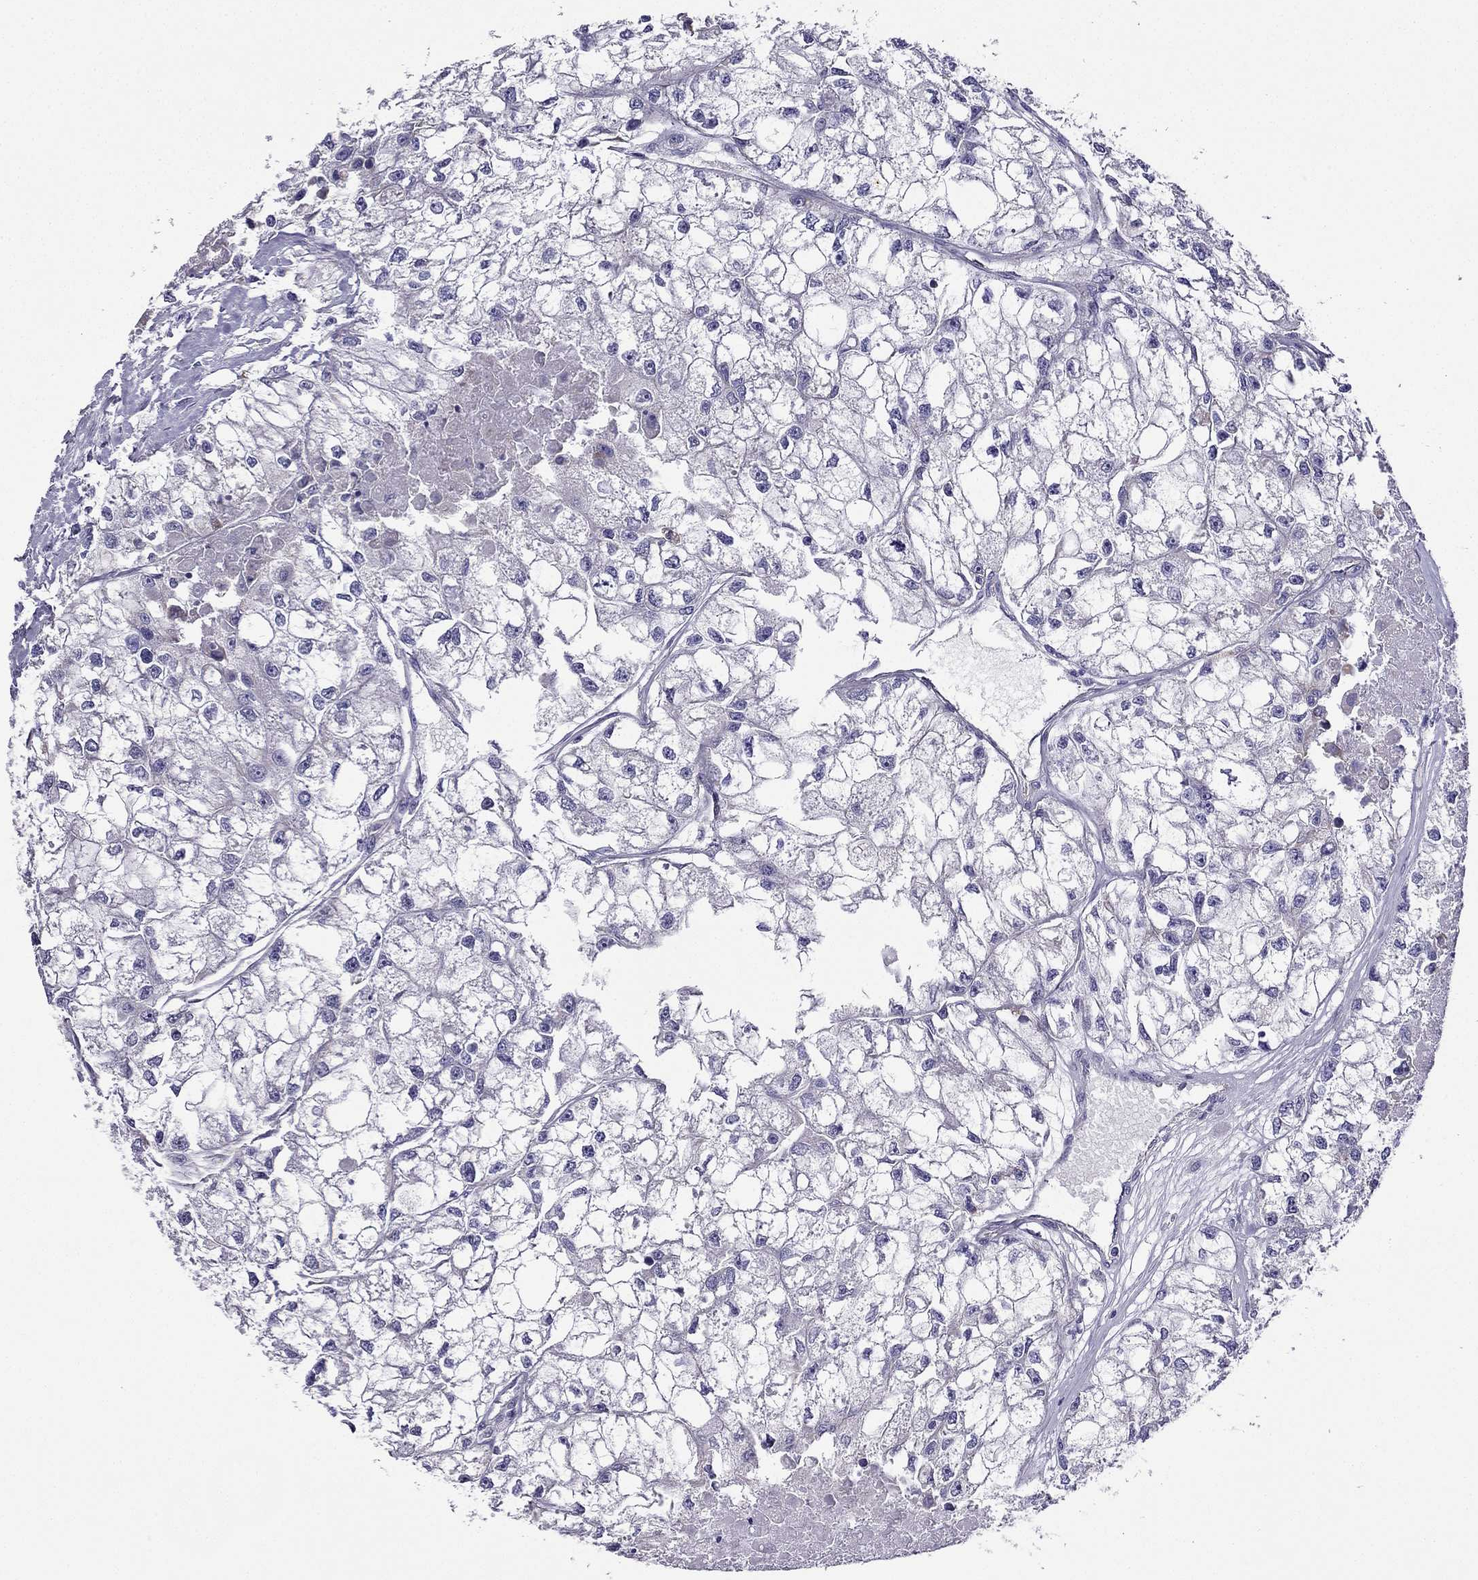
{"staining": {"intensity": "negative", "quantity": "none", "location": "none"}, "tissue": "renal cancer", "cell_type": "Tumor cells", "image_type": "cancer", "snomed": [{"axis": "morphology", "description": "Adenocarcinoma, NOS"}, {"axis": "topography", "description": "Kidney"}], "caption": "The photomicrograph shows no significant positivity in tumor cells of renal adenocarcinoma. (DAB immunohistochemistry, high magnification).", "gene": "KIF5A", "patient": {"sex": "male", "age": 56}}